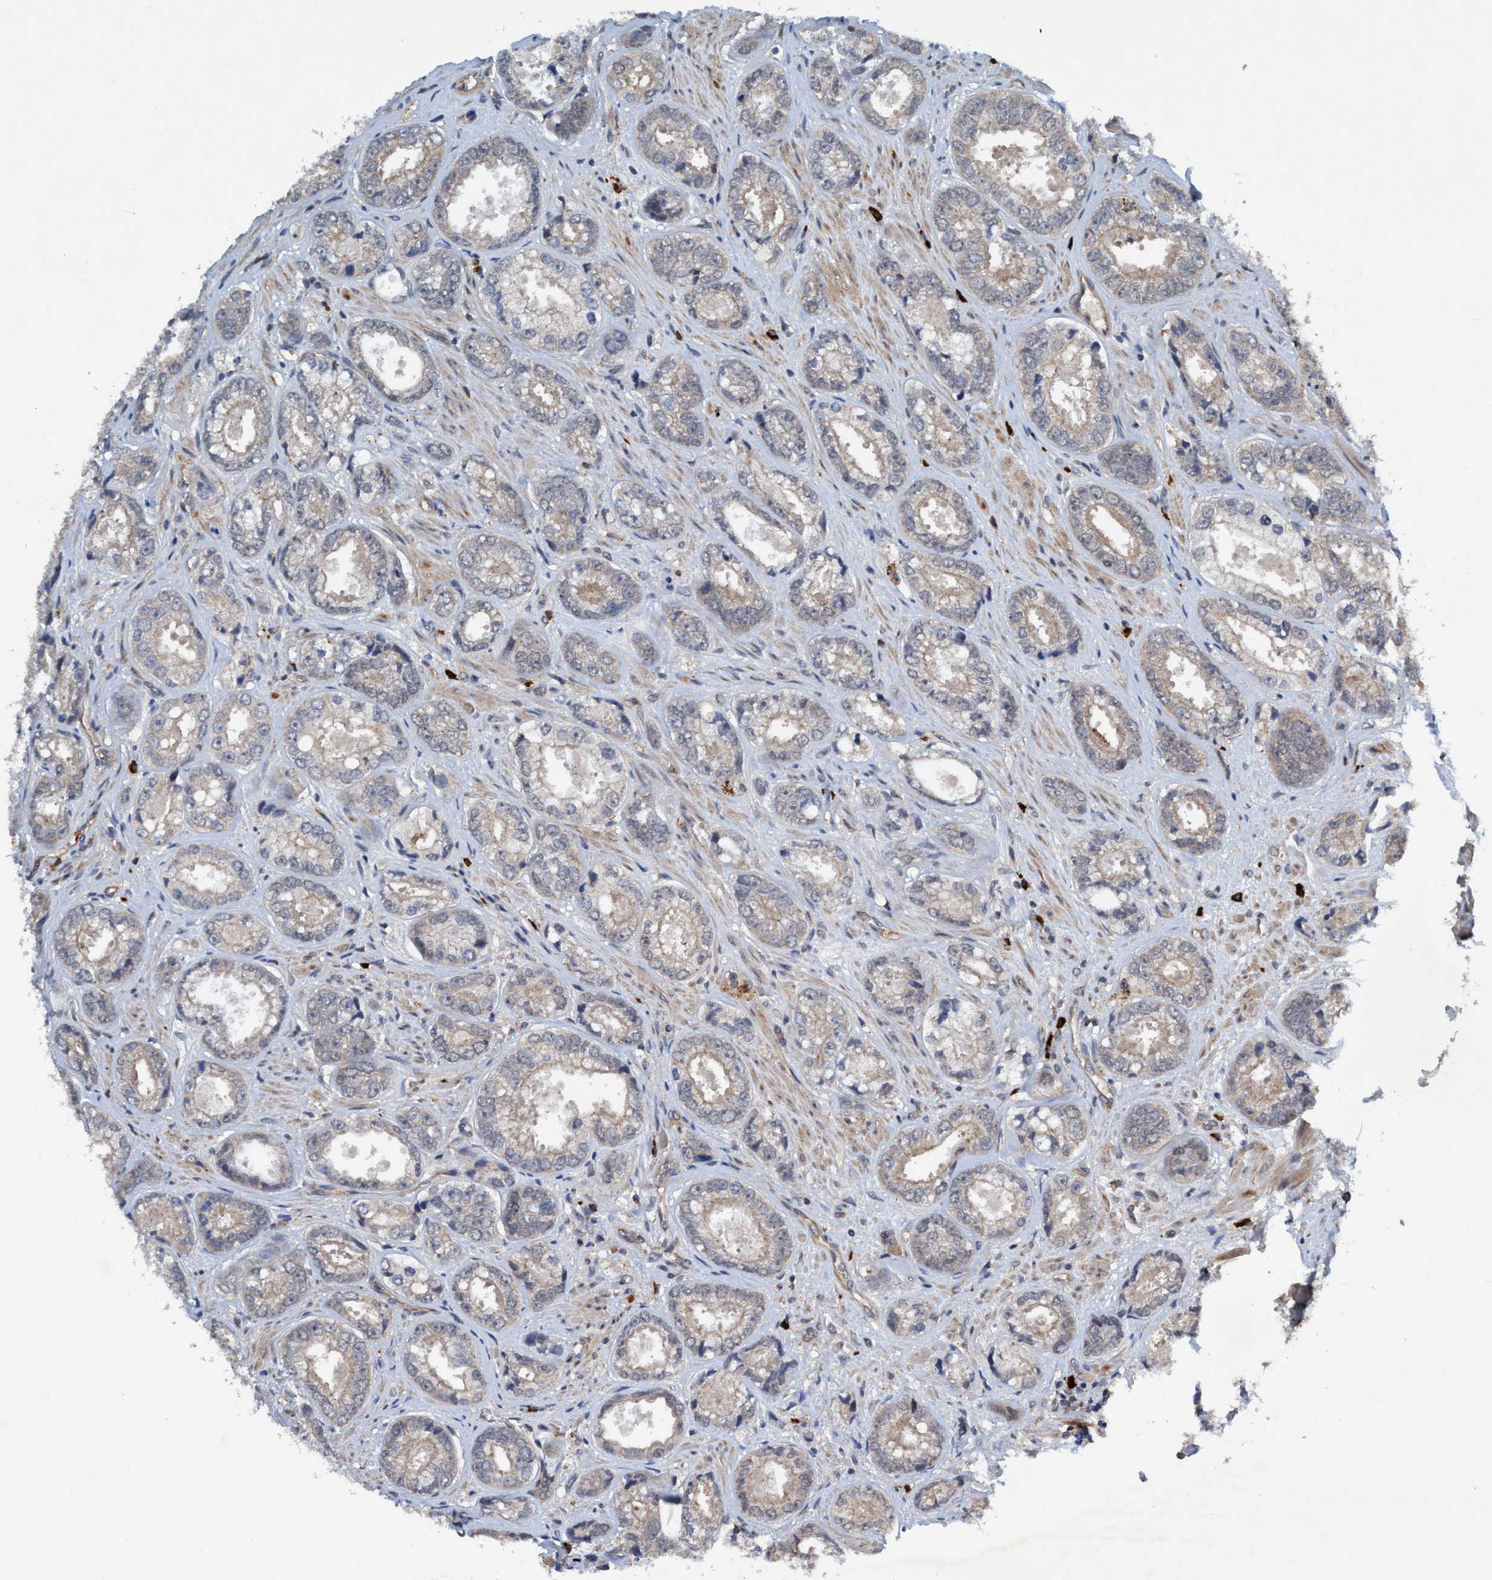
{"staining": {"intensity": "weak", "quantity": "<25%", "location": "cytoplasmic/membranous"}, "tissue": "prostate cancer", "cell_type": "Tumor cells", "image_type": "cancer", "snomed": [{"axis": "morphology", "description": "Adenocarcinoma, High grade"}, {"axis": "topography", "description": "Prostate"}], "caption": "The immunohistochemistry image has no significant expression in tumor cells of prostate adenocarcinoma (high-grade) tissue. The staining was performed using DAB (3,3'-diaminobenzidine) to visualize the protein expression in brown, while the nuclei were stained in blue with hematoxylin (Magnification: 20x).", "gene": "TRIM65", "patient": {"sex": "male", "age": 61}}